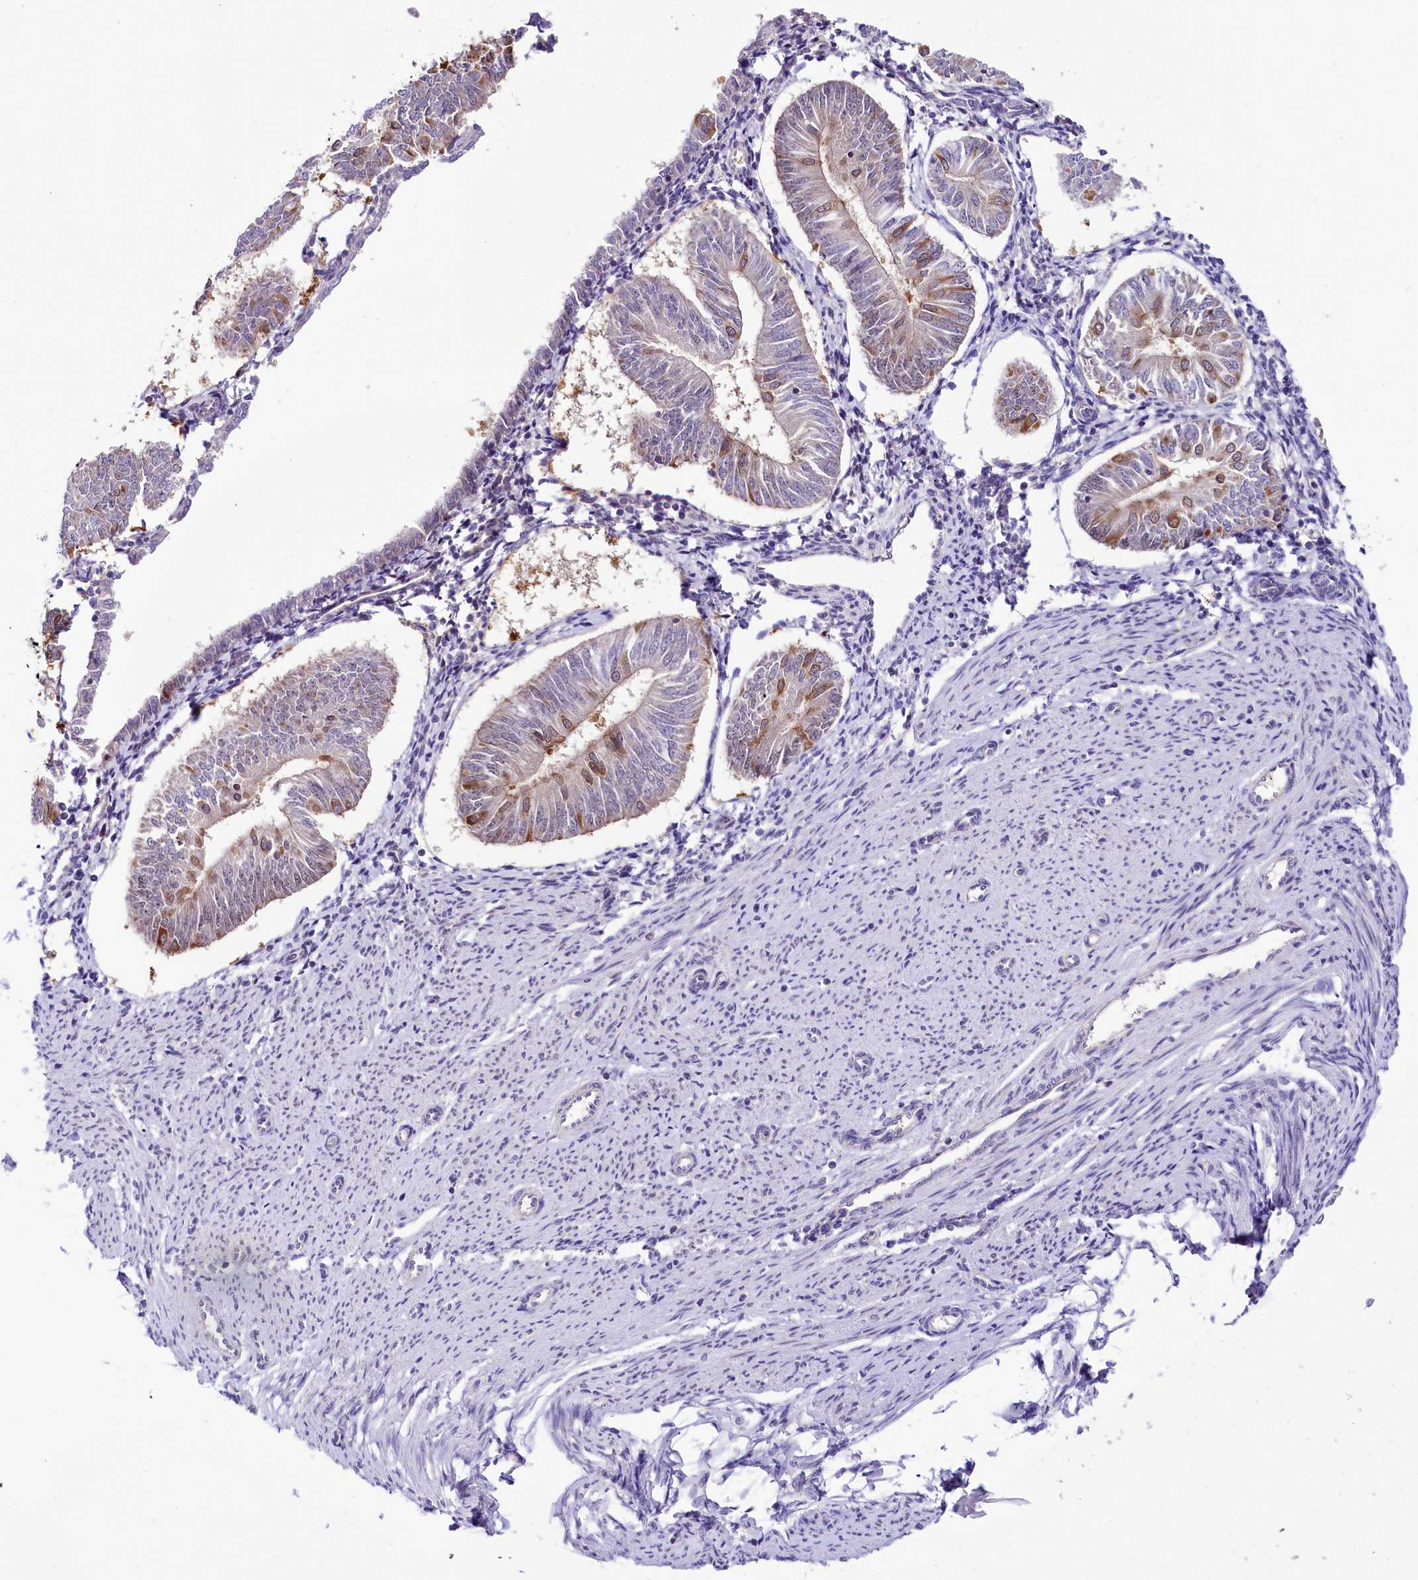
{"staining": {"intensity": "moderate", "quantity": "<25%", "location": "cytoplasmic/membranous"}, "tissue": "endometrial cancer", "cell_type": "Tumor cells", "image_type": "cancer", "snomed": [{"axis": "morphology", "description": "Adenocarcinoma, NOS"}, {"axis": "topography", "description": "Endometrium"}], "caption": "Protein expression analysis of endometrial cancer (adenocarcinoma) displays moderate cytoplasmic/membranous positivity in approximately <25% of tumor cells. (DAB = brown stain, brightfield microscopy at high magnification).", "gene": "ABHD5", "patient": {"sex": "female", "age": 58}}